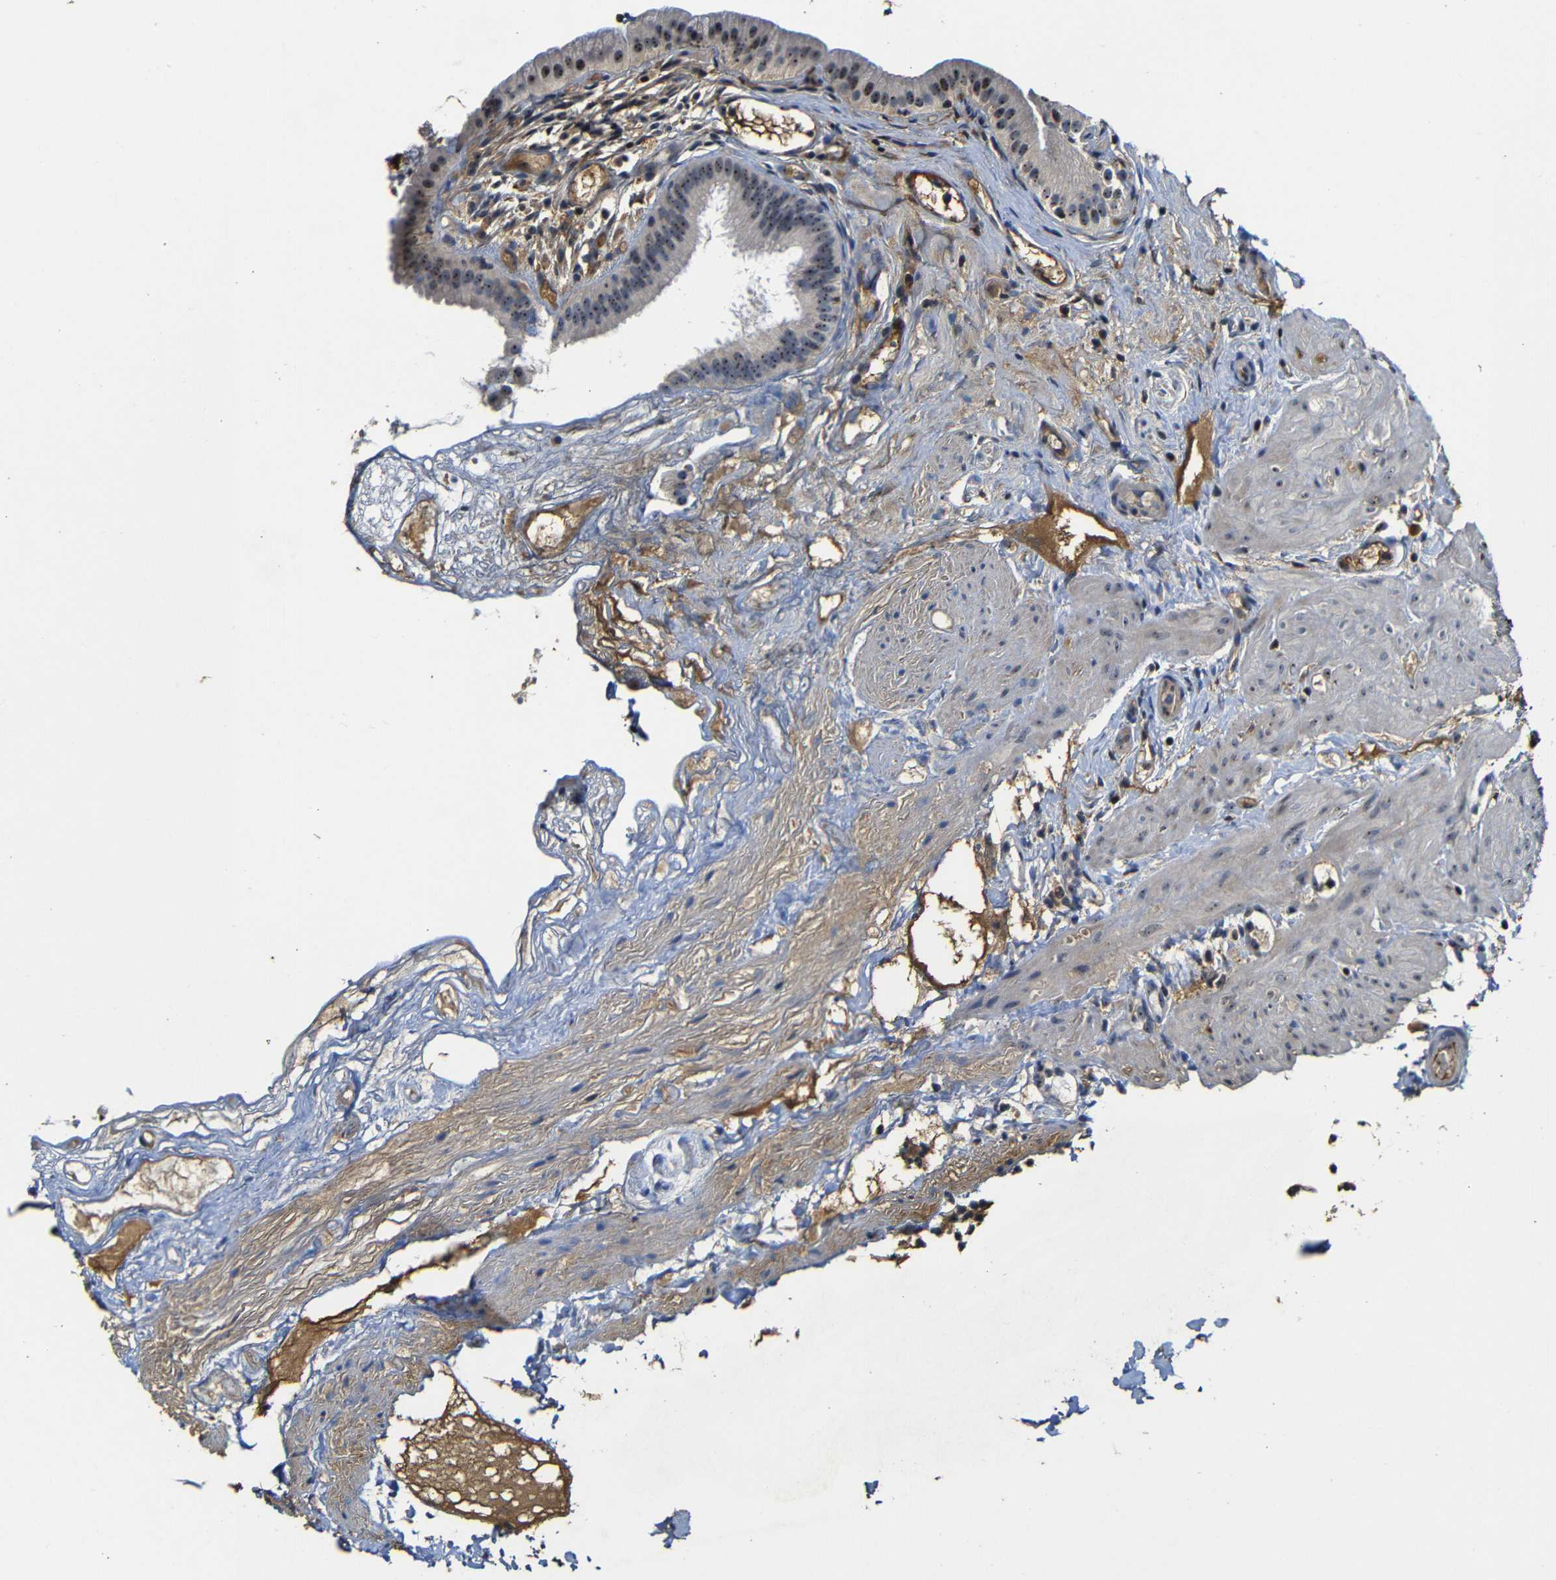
{"staining": {"intensity": "moderate", "quantity": ">75%", "location": "cytoplasmic/membranous,nuclear"}, "tissue": "gallbladder", "cell_type": "Glandular cells", "image_type": "normal", "snomed": [{"axis": "morphology", "description": "Normal tissue, NOS"}, {"axis": "topography", "description": "Gallbladder"}], "caption": "The photomicrograph exhibits staining of unremarkable gallbladder, revealing moderate cytoplasmic/membranous,nuclear protein expression (brown color) within glandular cells.", "gene": "MYC", "patient": {"sex": "female", "age": 26}}